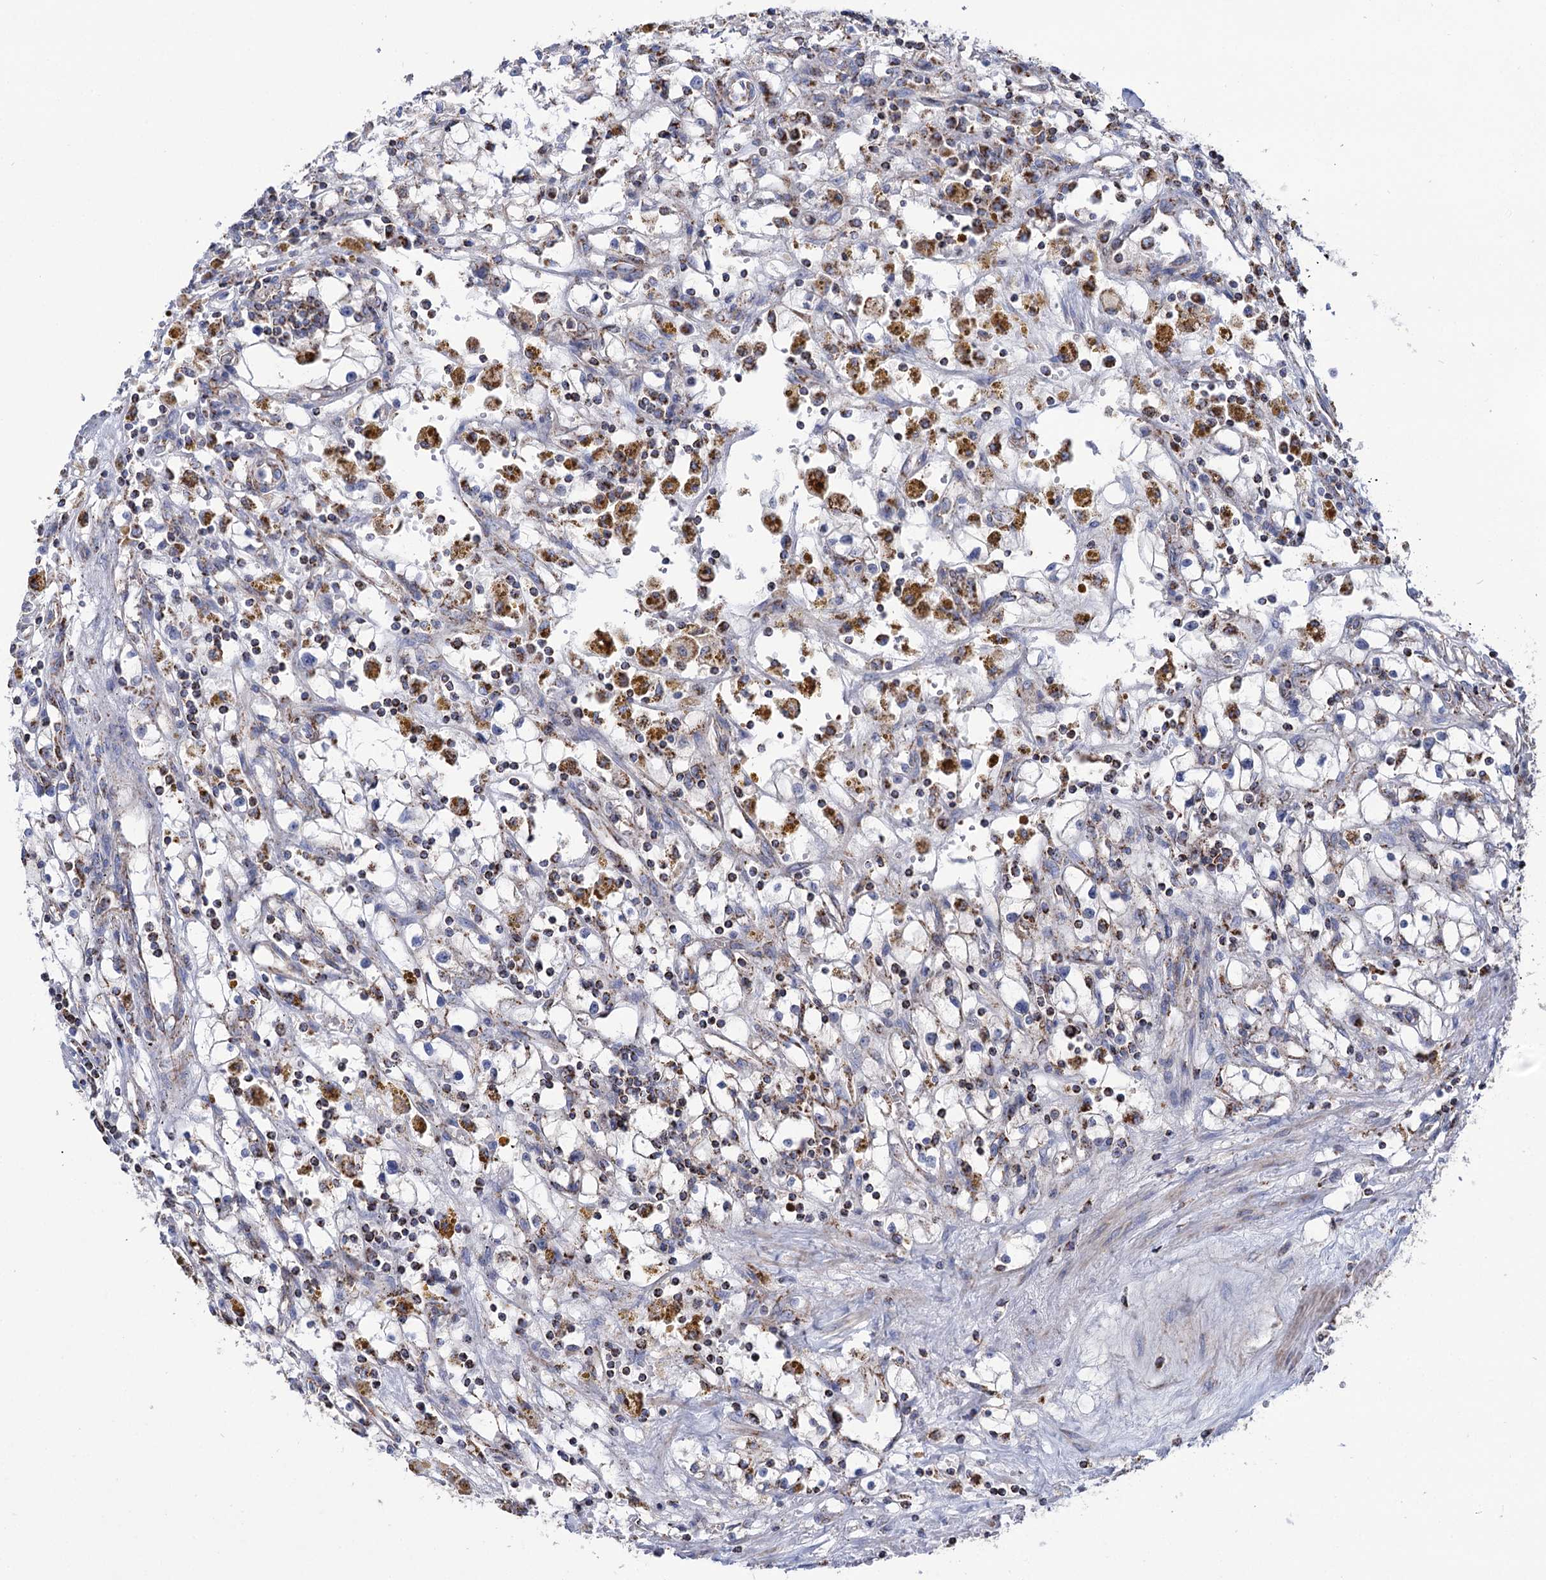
{"staining": {"intensity": "negative", "quantity": "none", "location": "none"}, "tissue": "renal cancer", "cell_type": "Tumor cells", "image_type": "cancer", "snomed": [{"axis": "morphology", "description": "Adenocarcinoma, NOS"}, {"axis": "topography", "description": "Kidney"}], "caption": "Histopathology image shows no significant protein staining in tumor cells of renal cancer (adenocarcinoma). The staining was performed using DAB to visualize the protein expression in brown, while the nuclei were stained in blue with hematoxylin (Magnification: 20x).", "gene": "ABHD10", "patient": {"sex": "male", "age": 56}}